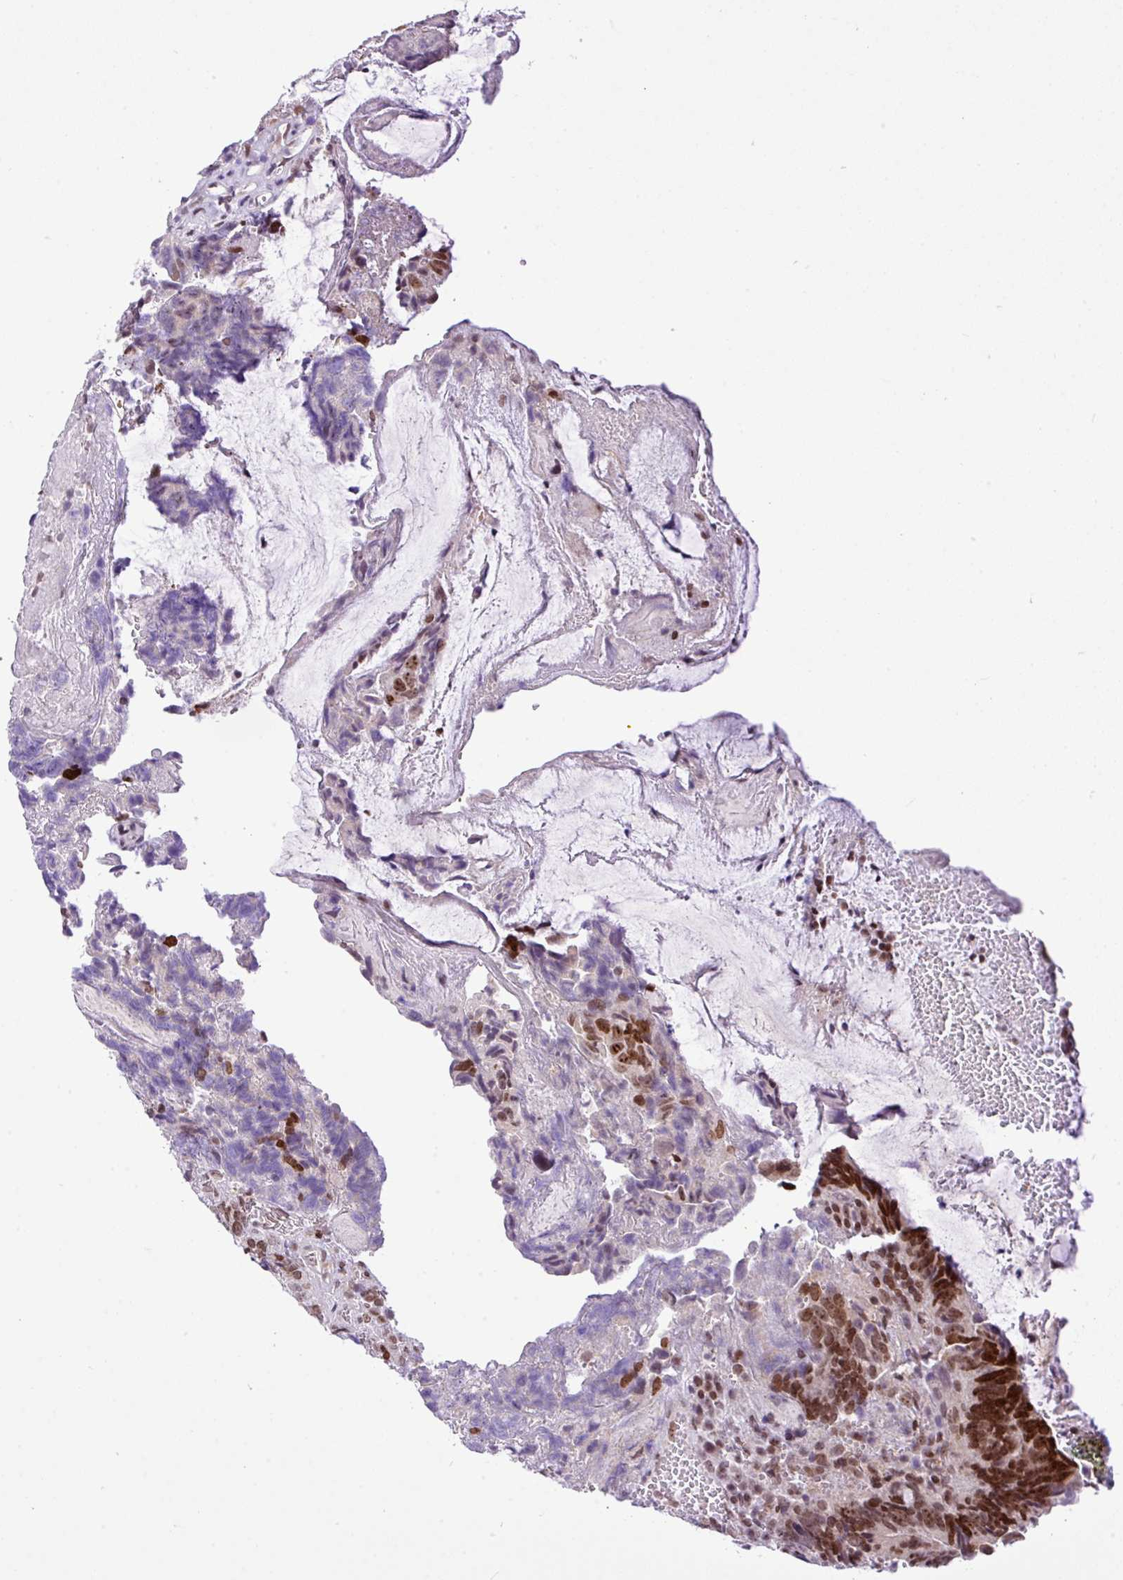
{"staining": {"intensity": "strong", "quantity": "<25%", "location": "nuclear"}, "tissue": "colorectal cancer", "cell_type": "Tumor cells", "image_type": "cancer", "snomed": [{"axis": "morphology", "description": "Adenocarcinoma, NOS"}, {"axis": "topography", "description": "Colon"}], "caption": "Protein expression by immunohistochemistry shows strong nuclear expression in about <25% of tumor cells in adenocarcinoma (colorectal).", "gene": "CCDC137", "patient": {"sex": "female", "age": 67}}